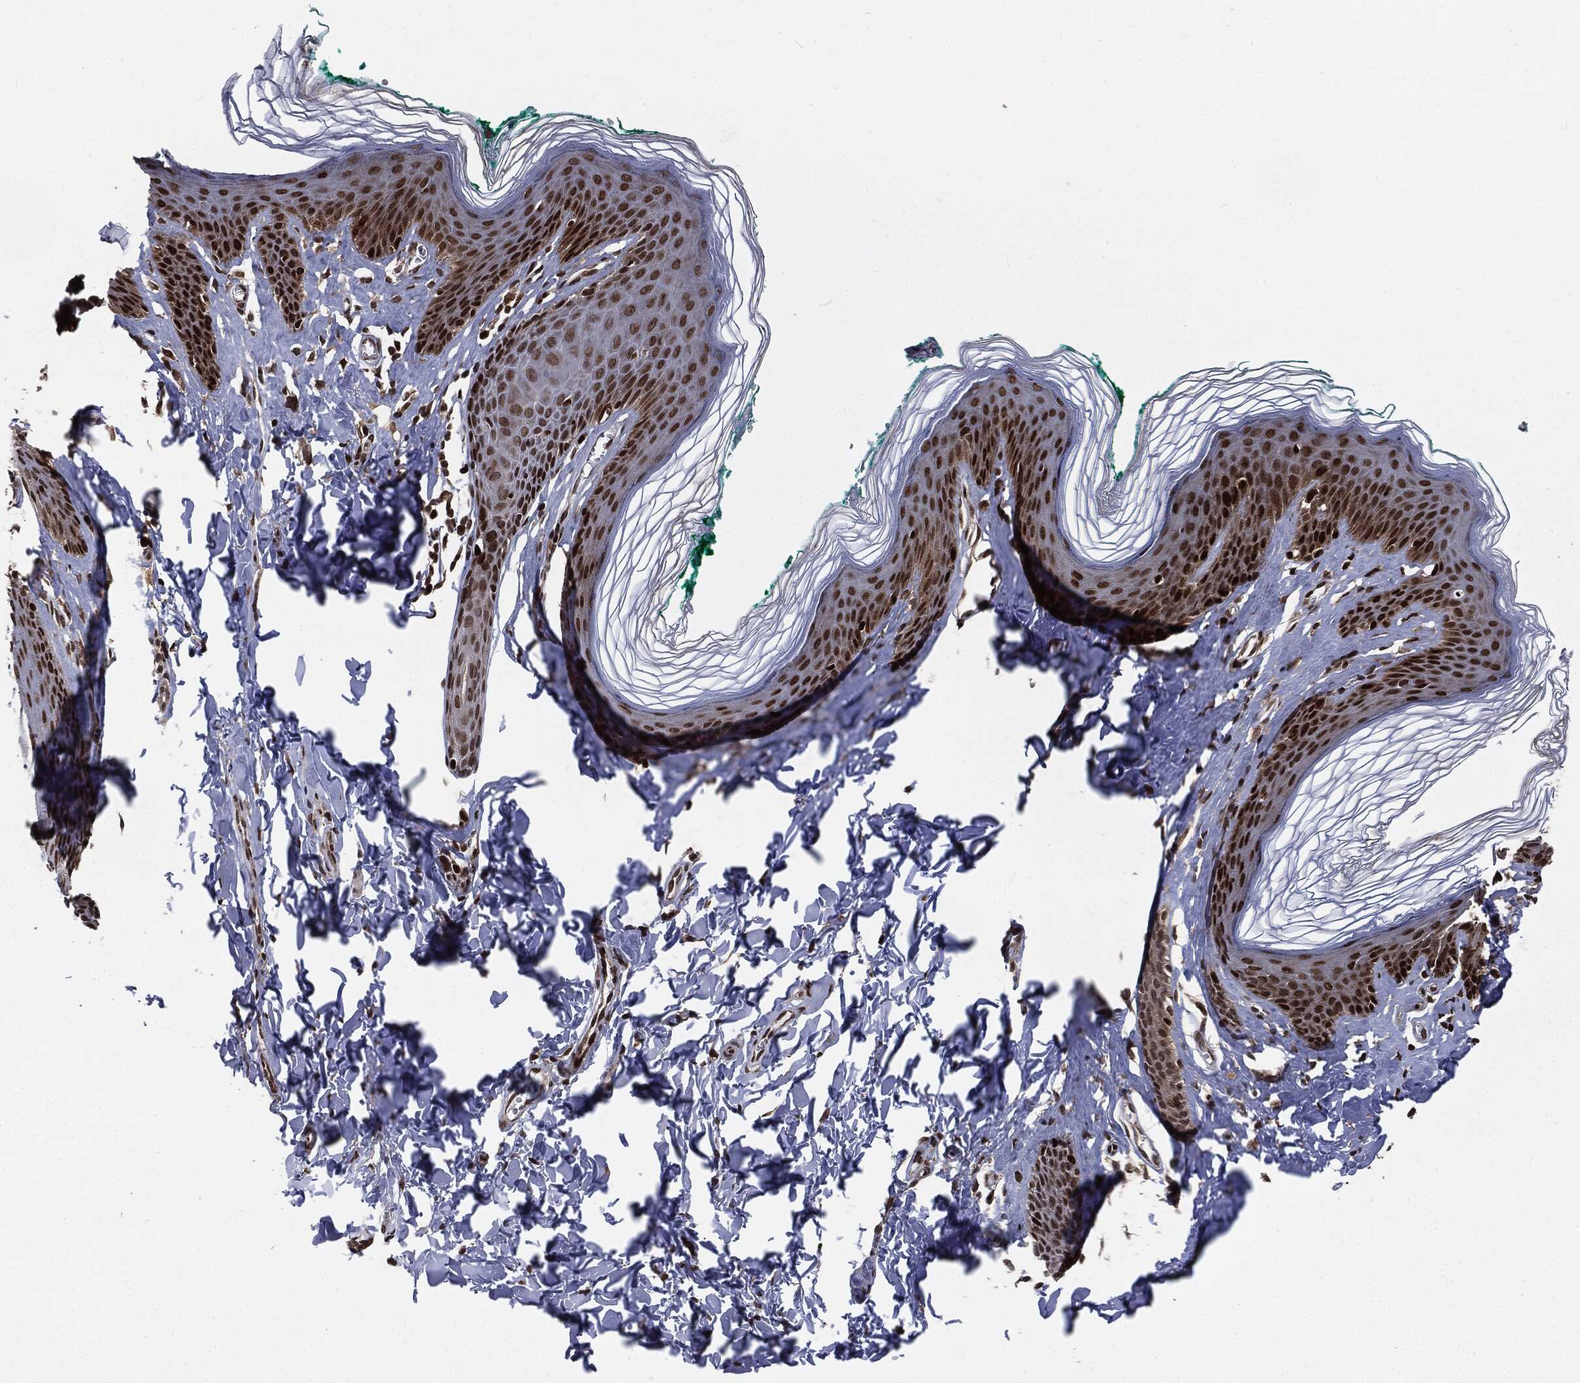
{"staining": {"intensity": "strong", "quantity": "25%-75%", "location": "nuclear"}, "tissue": "skin", "cell_type": "Epidermal cells", "image_type": "normal", "snomed": [{"axis": "morphology", "description": "Normal tissue, NOS"}, {"axis": "topography", "description": "Vulva"}], "caption": "Immunohistochemistry micrograph of unremarkable skin: skin stained using immunohistochemistry (IHC) exhibits high levels of strong protein expression localized specifically in the nuclear of epidermal cells, appearing as a nuclear brown color.", "gene": "DVL2", "patient": {"sex": "female", "age": 66}}